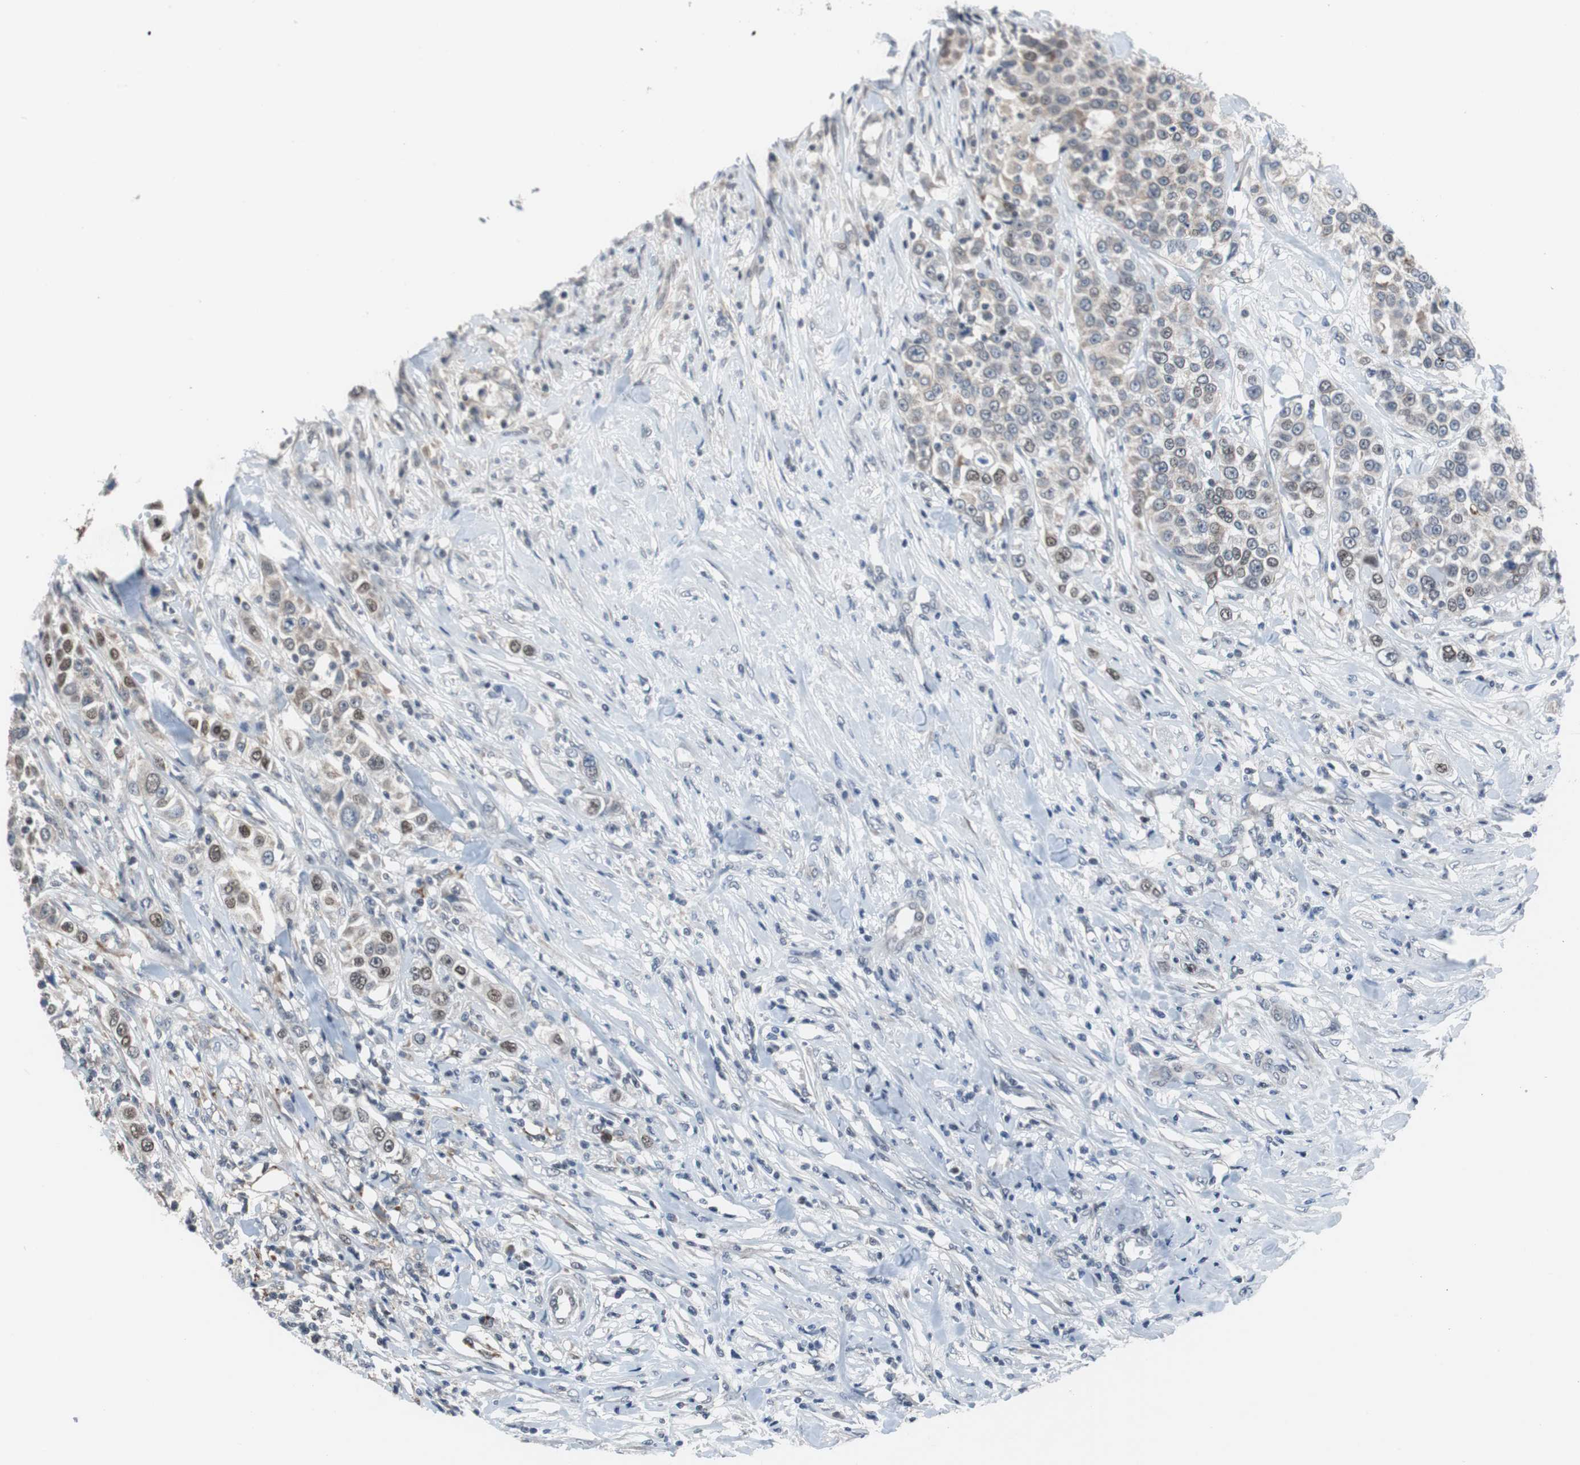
{"staining": {"intensity": "weak", "quantity": "25%-75%", "location": "cytoplasmic/membranous,nuclear"}, "tissue": "urothelial cancer", "cell_type": "Tumor cells", "image_type": "cancer", "snomed": [{"axis": "morphology", "description": "Urothelial carcinoma, High grade"}, {"axis": "topography", "description": "Urinary bladder"}], "caption": "An IHC histopathology image of neoplastic tissue is shown. Protein staining in brown labels weak cytoplasmic/membranous and nuclear positivity in urothelial carcinoma (high-grade) within tumor cells.", "gene": "TP63", "patient": {"sex": "female", "age": 80}}